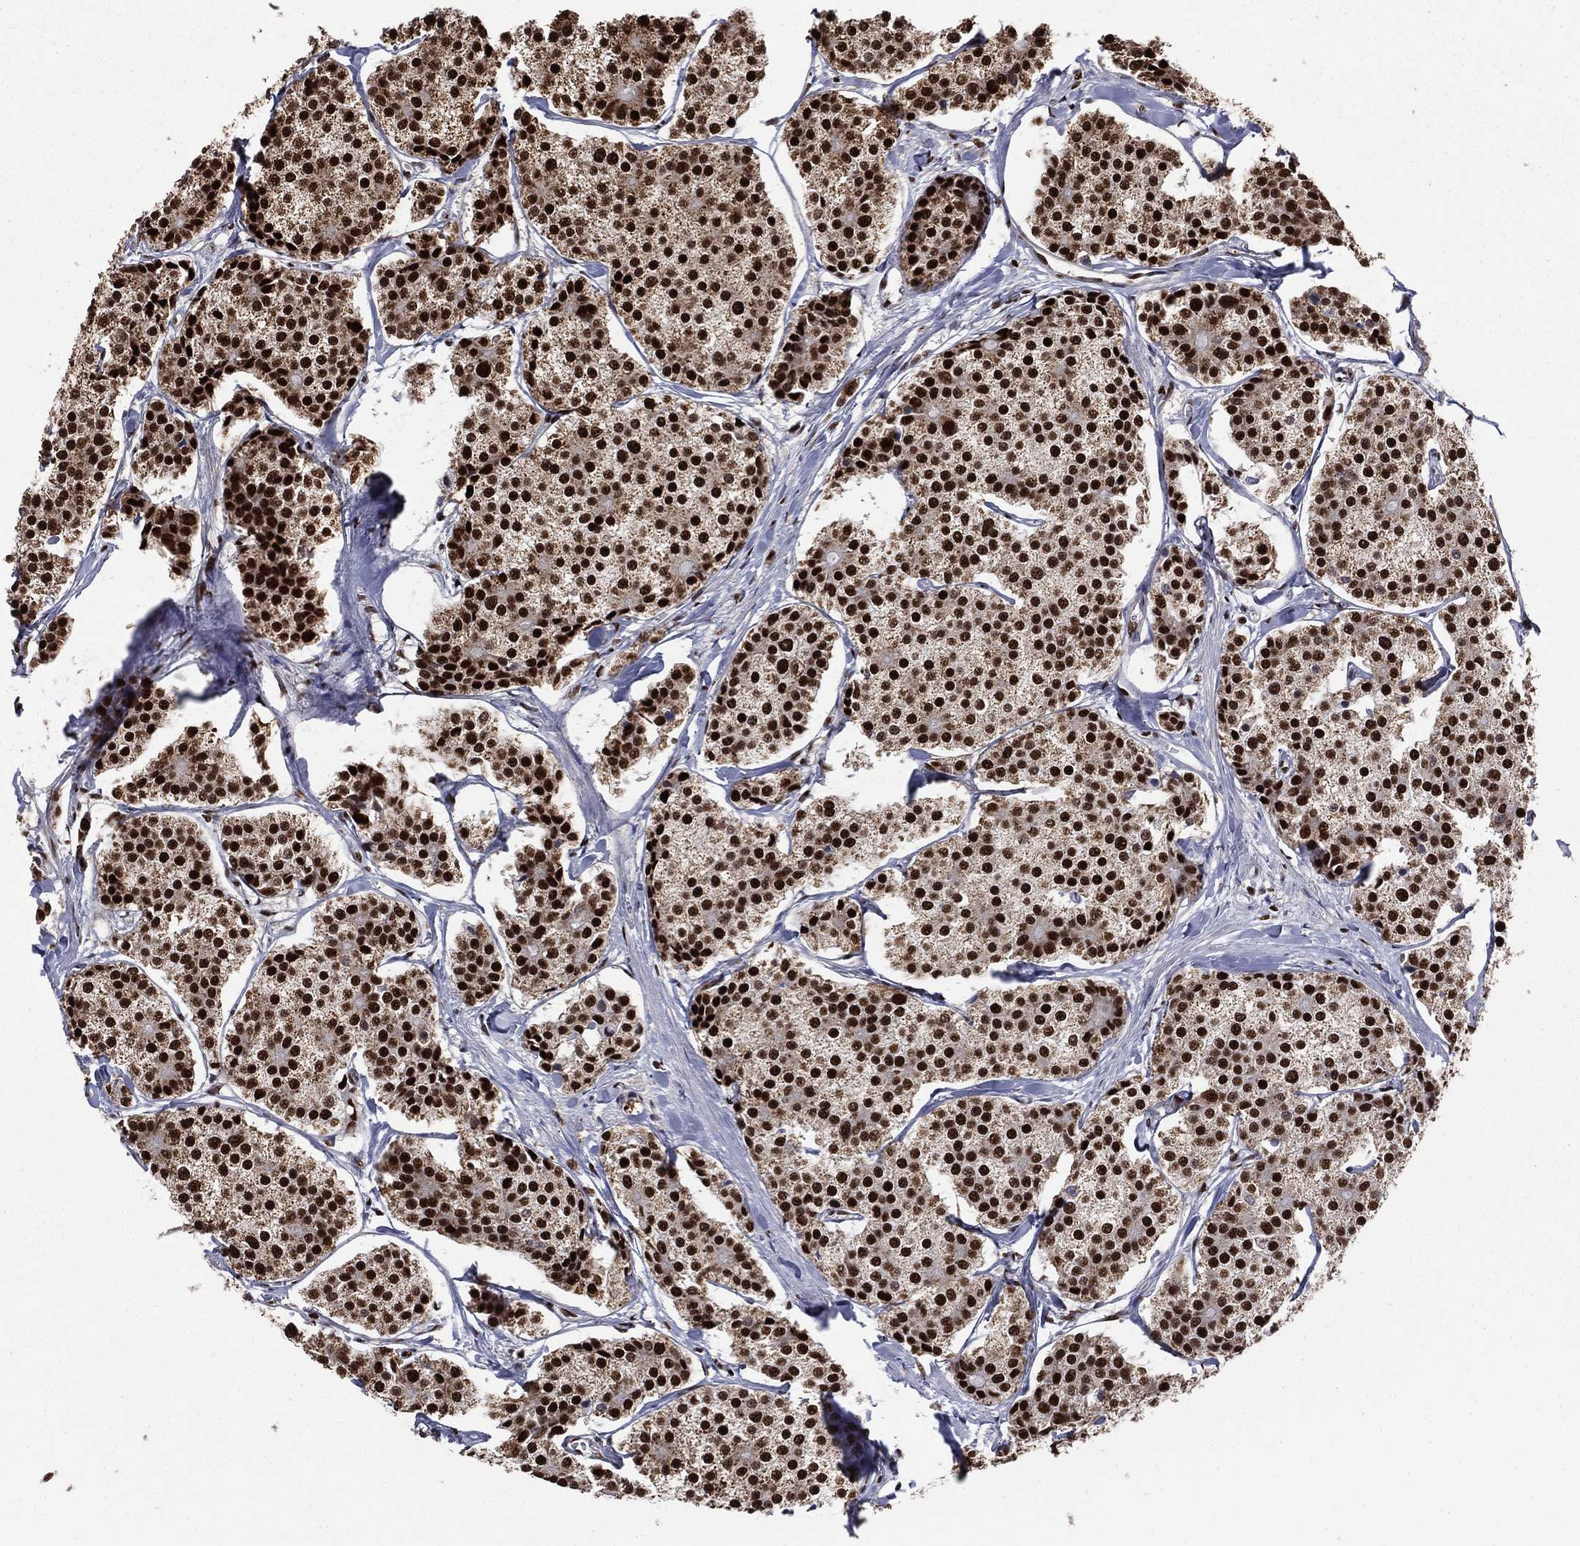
{"staining": {"intensity": "strong", "quantity": ">75%", "location": "nuclear"}, "tissue": "carcinoid", "cell_type": "Tumor cells", "image_type": "cancer", "snomed": [{"axis": "morphology", "description": "Carcinoid, malignant, NOS"}, {"axis": "topography", "description": "Small intestine"}], "caption": "Carcinoid stained with immunohistochemistry (IHC) shows strong nuclear positivity in about >75% of tumor cells. The protein is stained brown, and the nuclei are stained in blue (DAB (3,3'-diaminobenzidine) IHC with brightfield microscopy, high magnification).", "gene": "TP53BP1", "patient": {"sex": "female", "age": 65}}